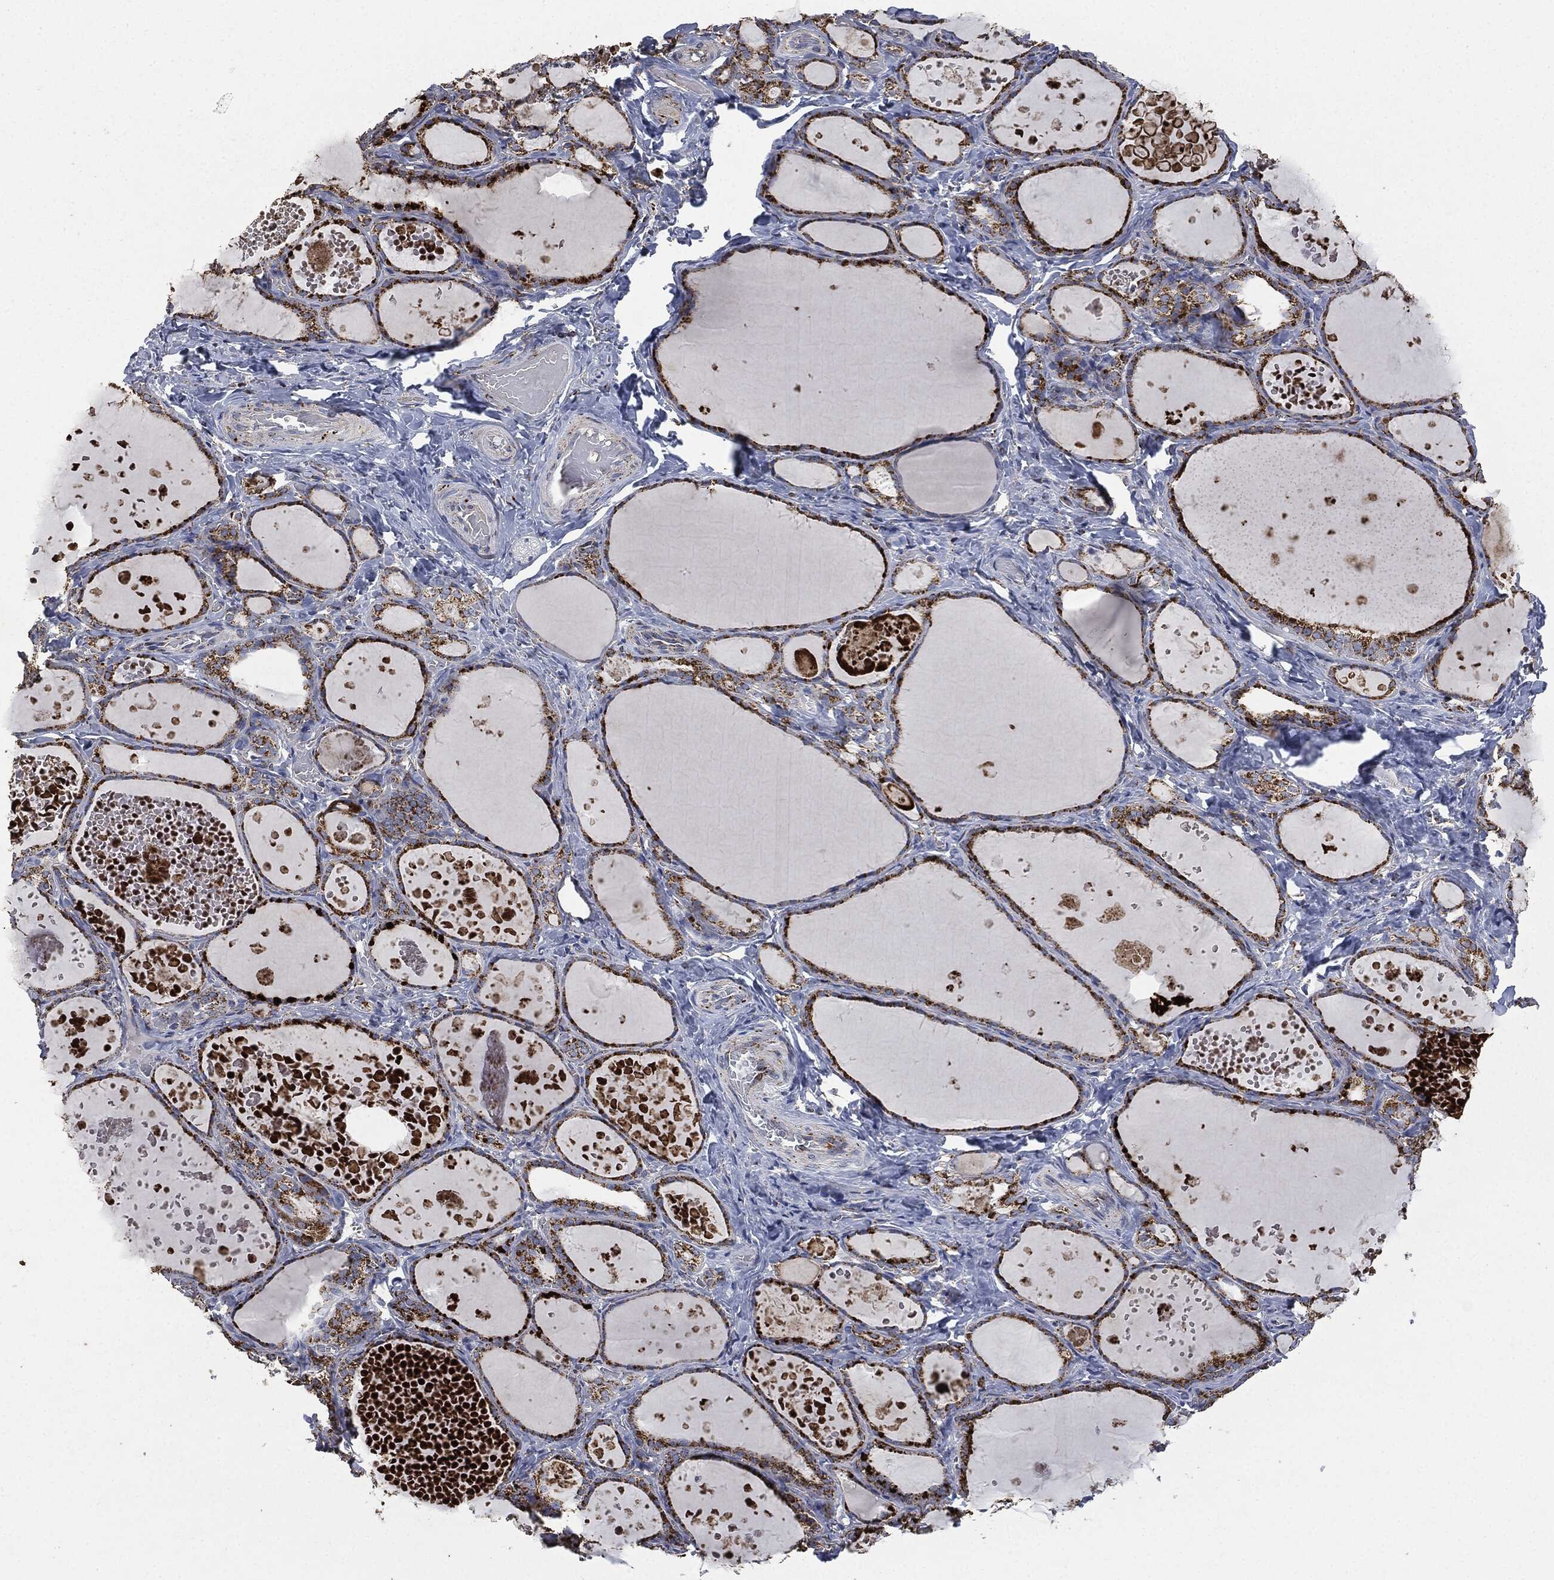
{"staining": {"intensity": "moderate", "quantity": ">75%", "location": "cytoplasmic/membranous"}, "tissue": "thyroid gland", "cell_type": "Glandular cells", "image_type": "normal", "snomed": [{"axis": "morphology", "description": "Normal tissue, NOS"}, {"axis": "topography", "description": "Thyroid gland"}], "caption": "Normal thyroid gland shows moderate cytoplasmic/membranous expression in approximately >75% of glandular cells, visualized by immunohistochemistry. (Brightfield microscopy of DAB IHC at high magnification).", "gene": "RYK", "patient": {"sex": "female", "age": 56}}